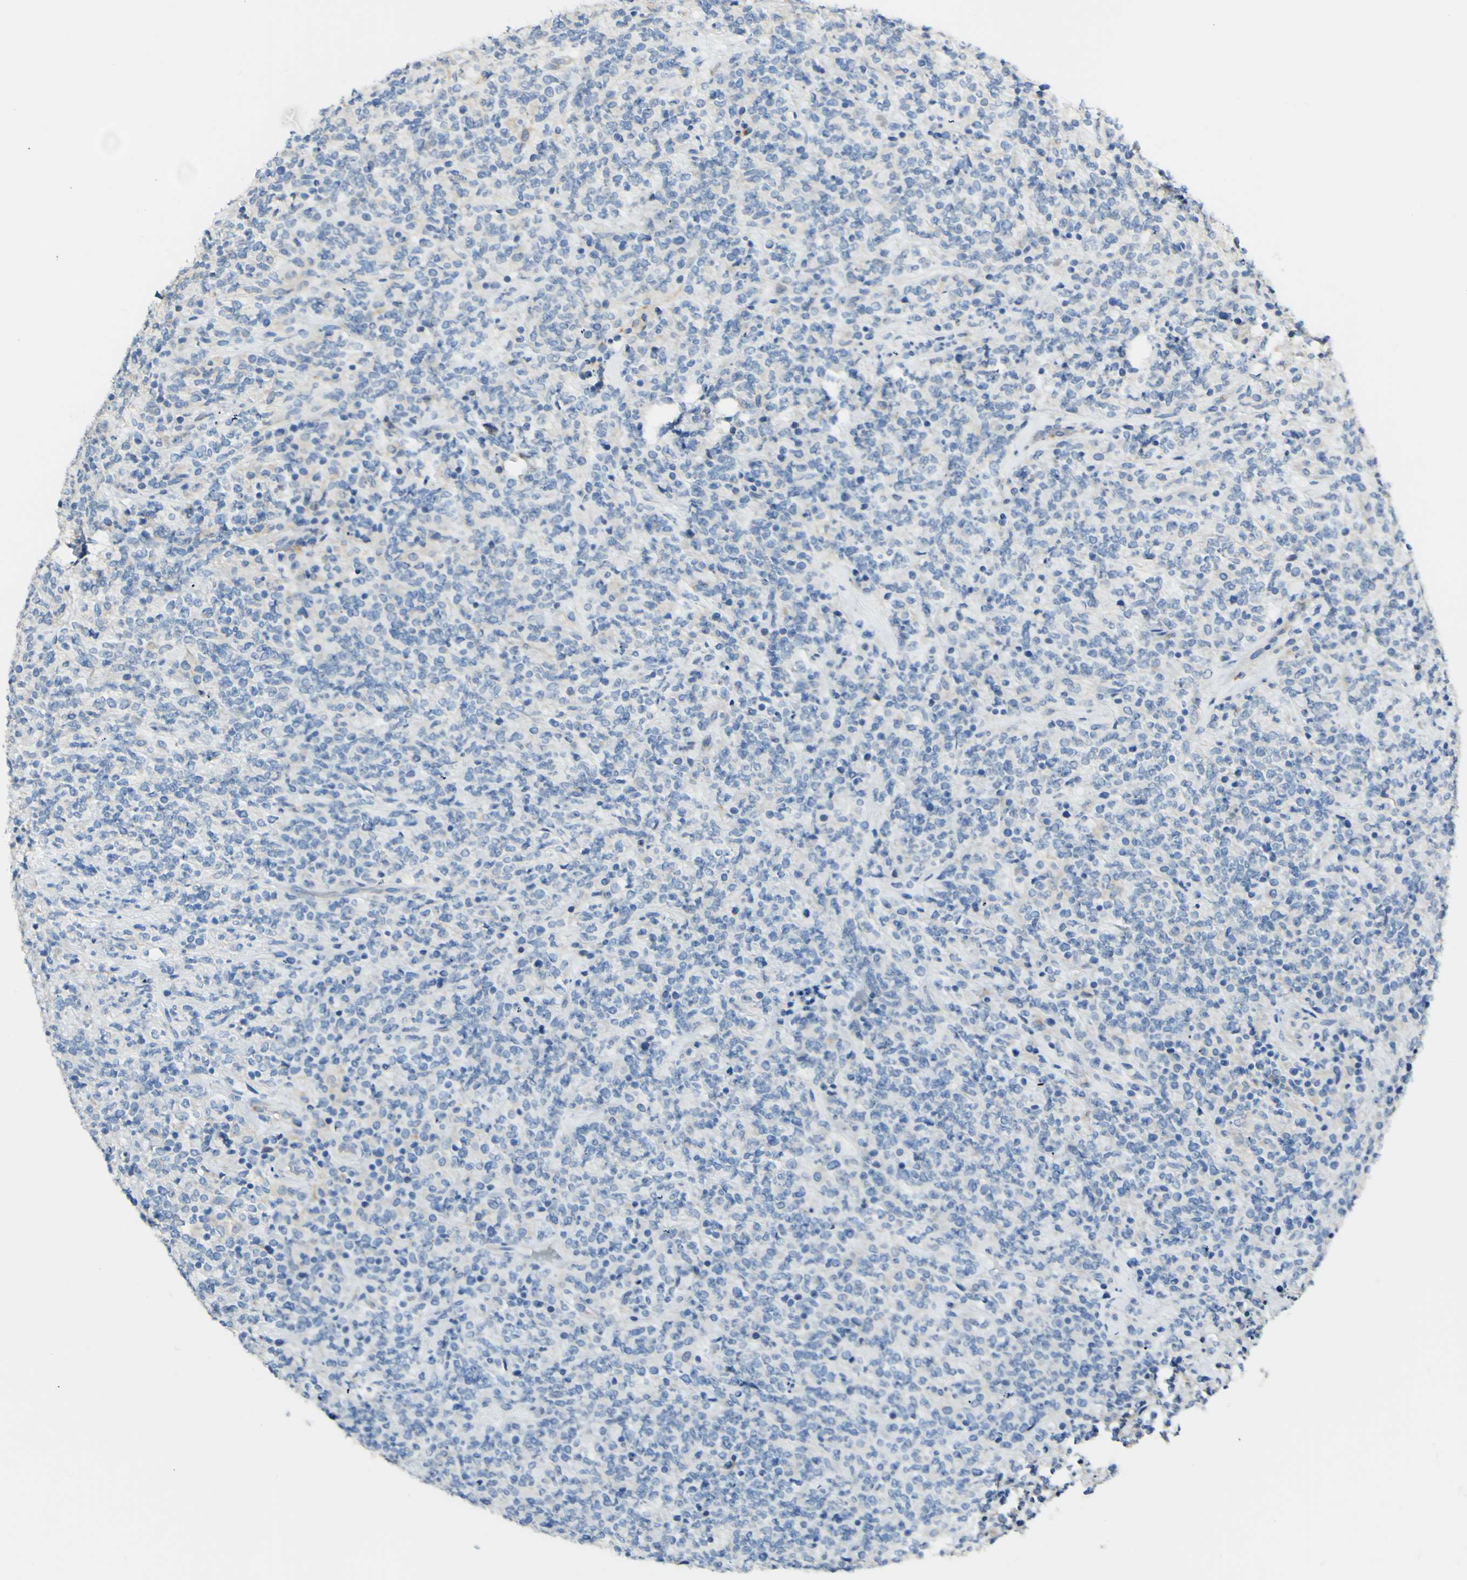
{"staining": {"intensity": "negative", "quantity": "none", "location": "none"}, "tissue": "lymphoma", "cell_type": "Tumor cells", "image_type": "cancer", "snomed": [{"axis": "morphology", "description": "Malignant lymphoma, non-Hodgkin's type, High grade"}, {"axis": "topography", "description": "Soft tissue"}], "caption": "Image shows no significant protein positivity in tumor cells of lymphoma.", "gene": "FCGRT", "patient": {"sex": "male", "age": 18}}